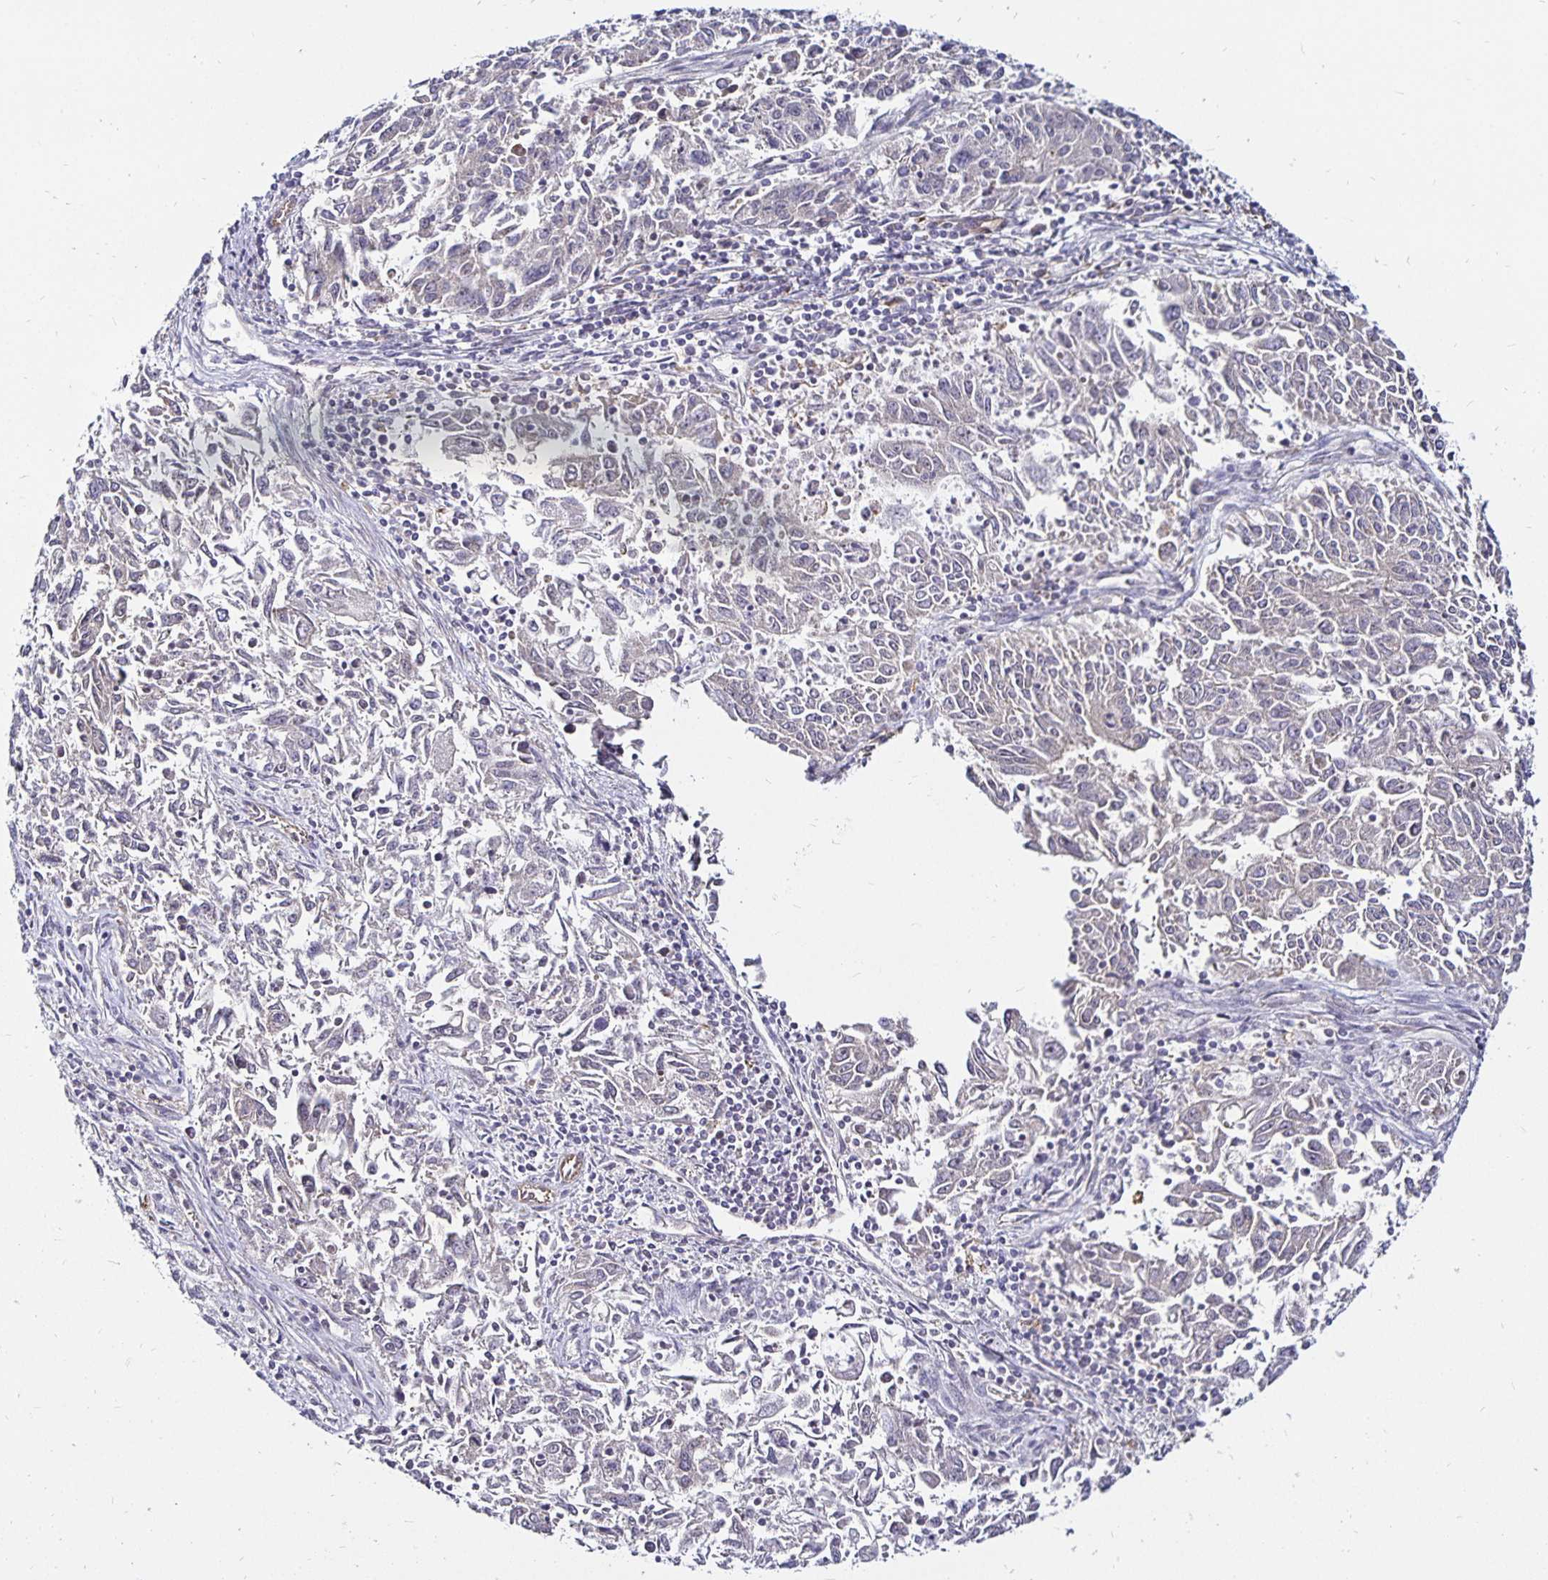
{"staining": {"intensity": "negative", "quantity": "none", "location": "none"}, "tissue": "endometrial cancer", "cell_type": "Tumor cells", "image_type": "cancer", "snomed": [{"axis": "morphology", "description": "Adenocarcinoma, NOS"}, {"axis": "topography", "description": "Endometrium"}], "caption": "Endometrial cancer was stained to show a protein in brown. There is no significant expression in tumor cells.", "gene": "CYP27A1", "patient": {"sex": "female", "age": 42}}